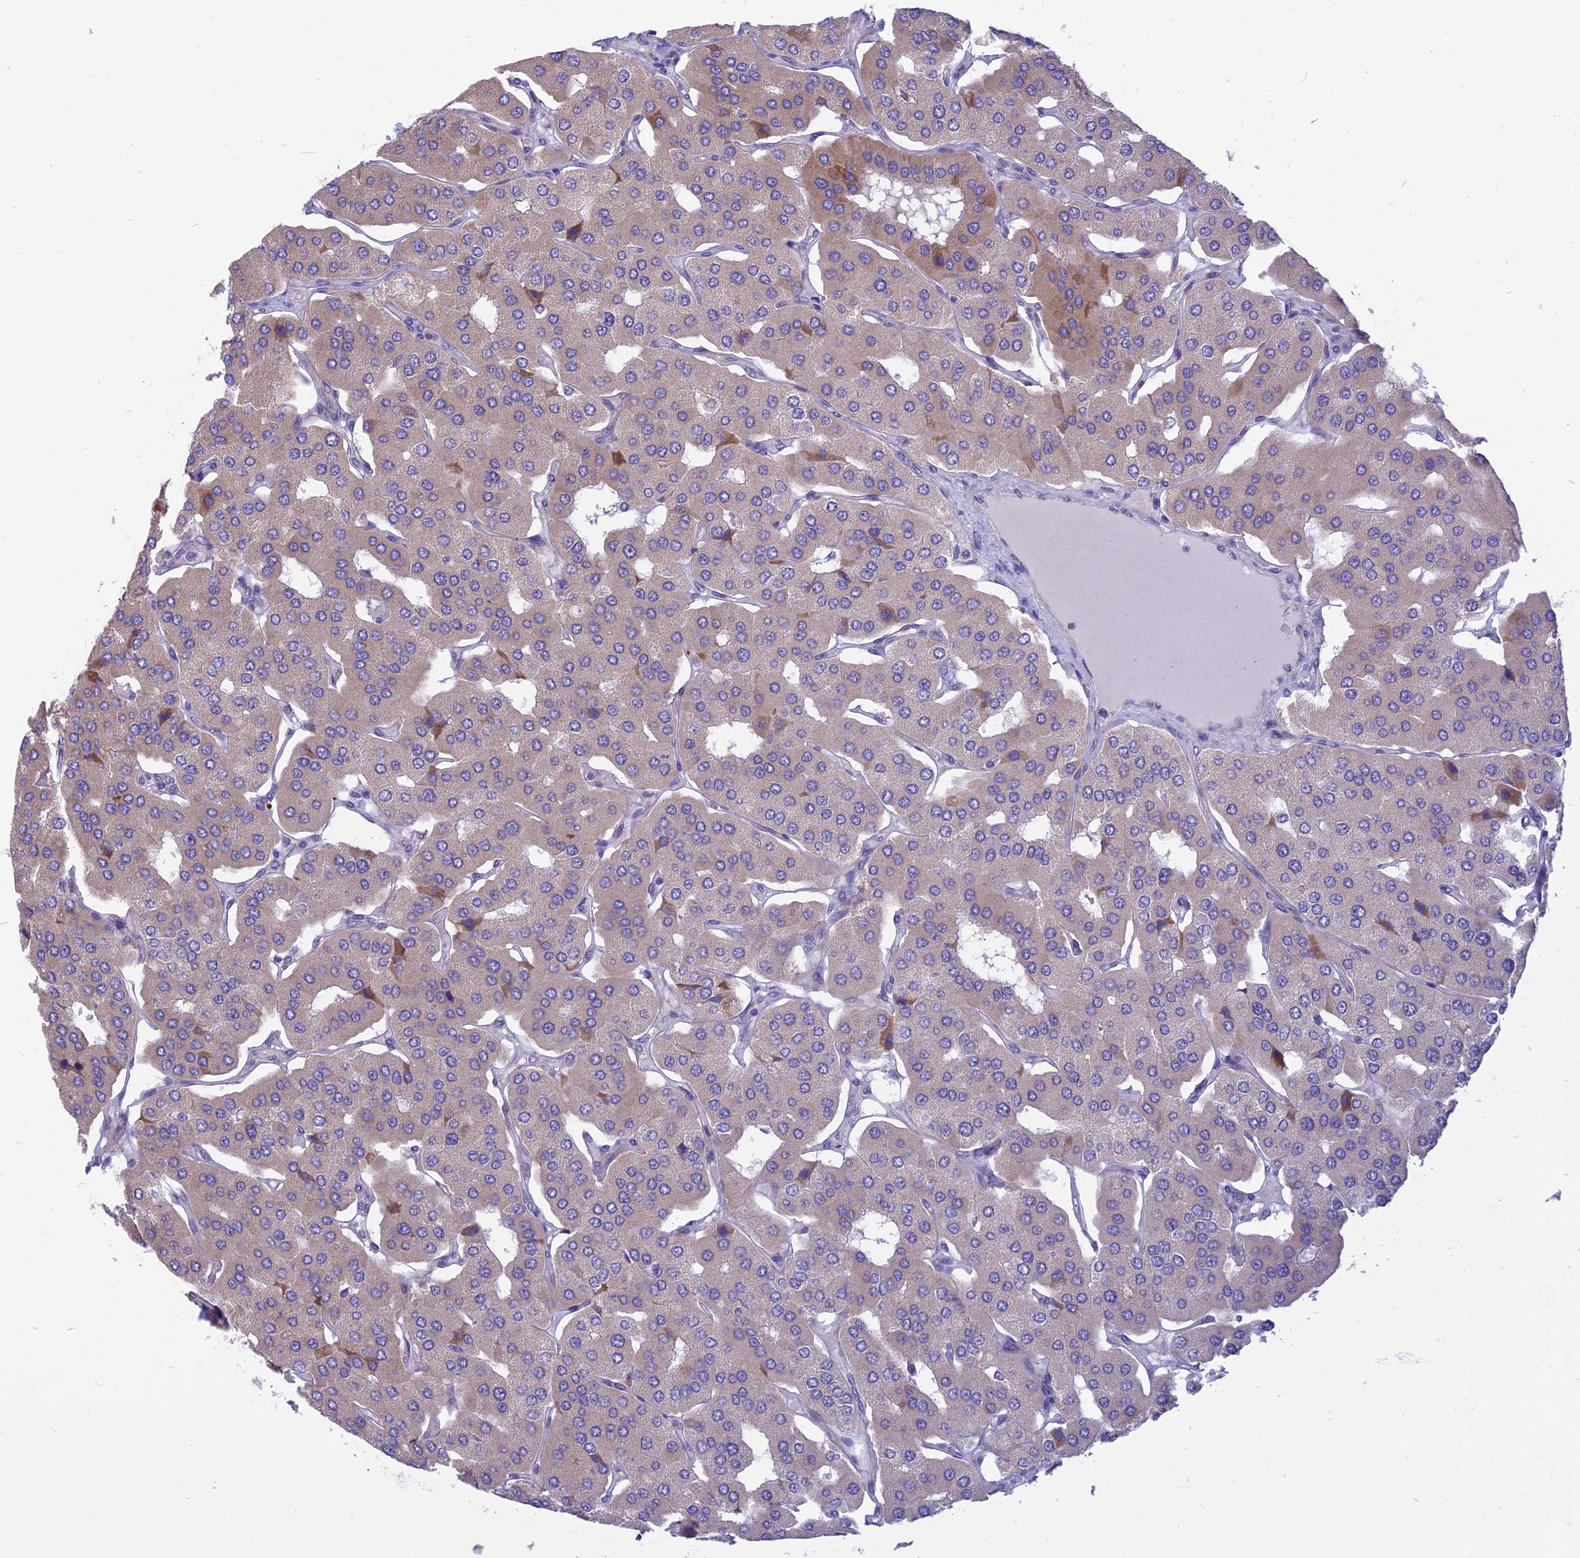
{"staining": {"intensity": "weak", "quantity": "<25%", "location": "cytoplasmic/membranous"}, "tissue": "parathyroid gland", "cell_type": "Glandular cells", "image_type": "normal", "snomed": [{"axis": "morphology", "description": "Normal tissue, NOS"}, {"axis": "morphology", "description": "Adenoma, NOS"}, {"axis": "topography", "description": "Parathyroid gland"}], "caption": "High magnification brightfield microscopy of benign parathyroid gland stained with DAB (3,3'-diaminobenzidine) (brown) and counterstained with hematoxylin (blue): glandular cells show no significant staining. (IHC, brightfield microscopy, high magnification).", "gene": "ARMCX6", "patient": {"sex": "female", "age": 86}}